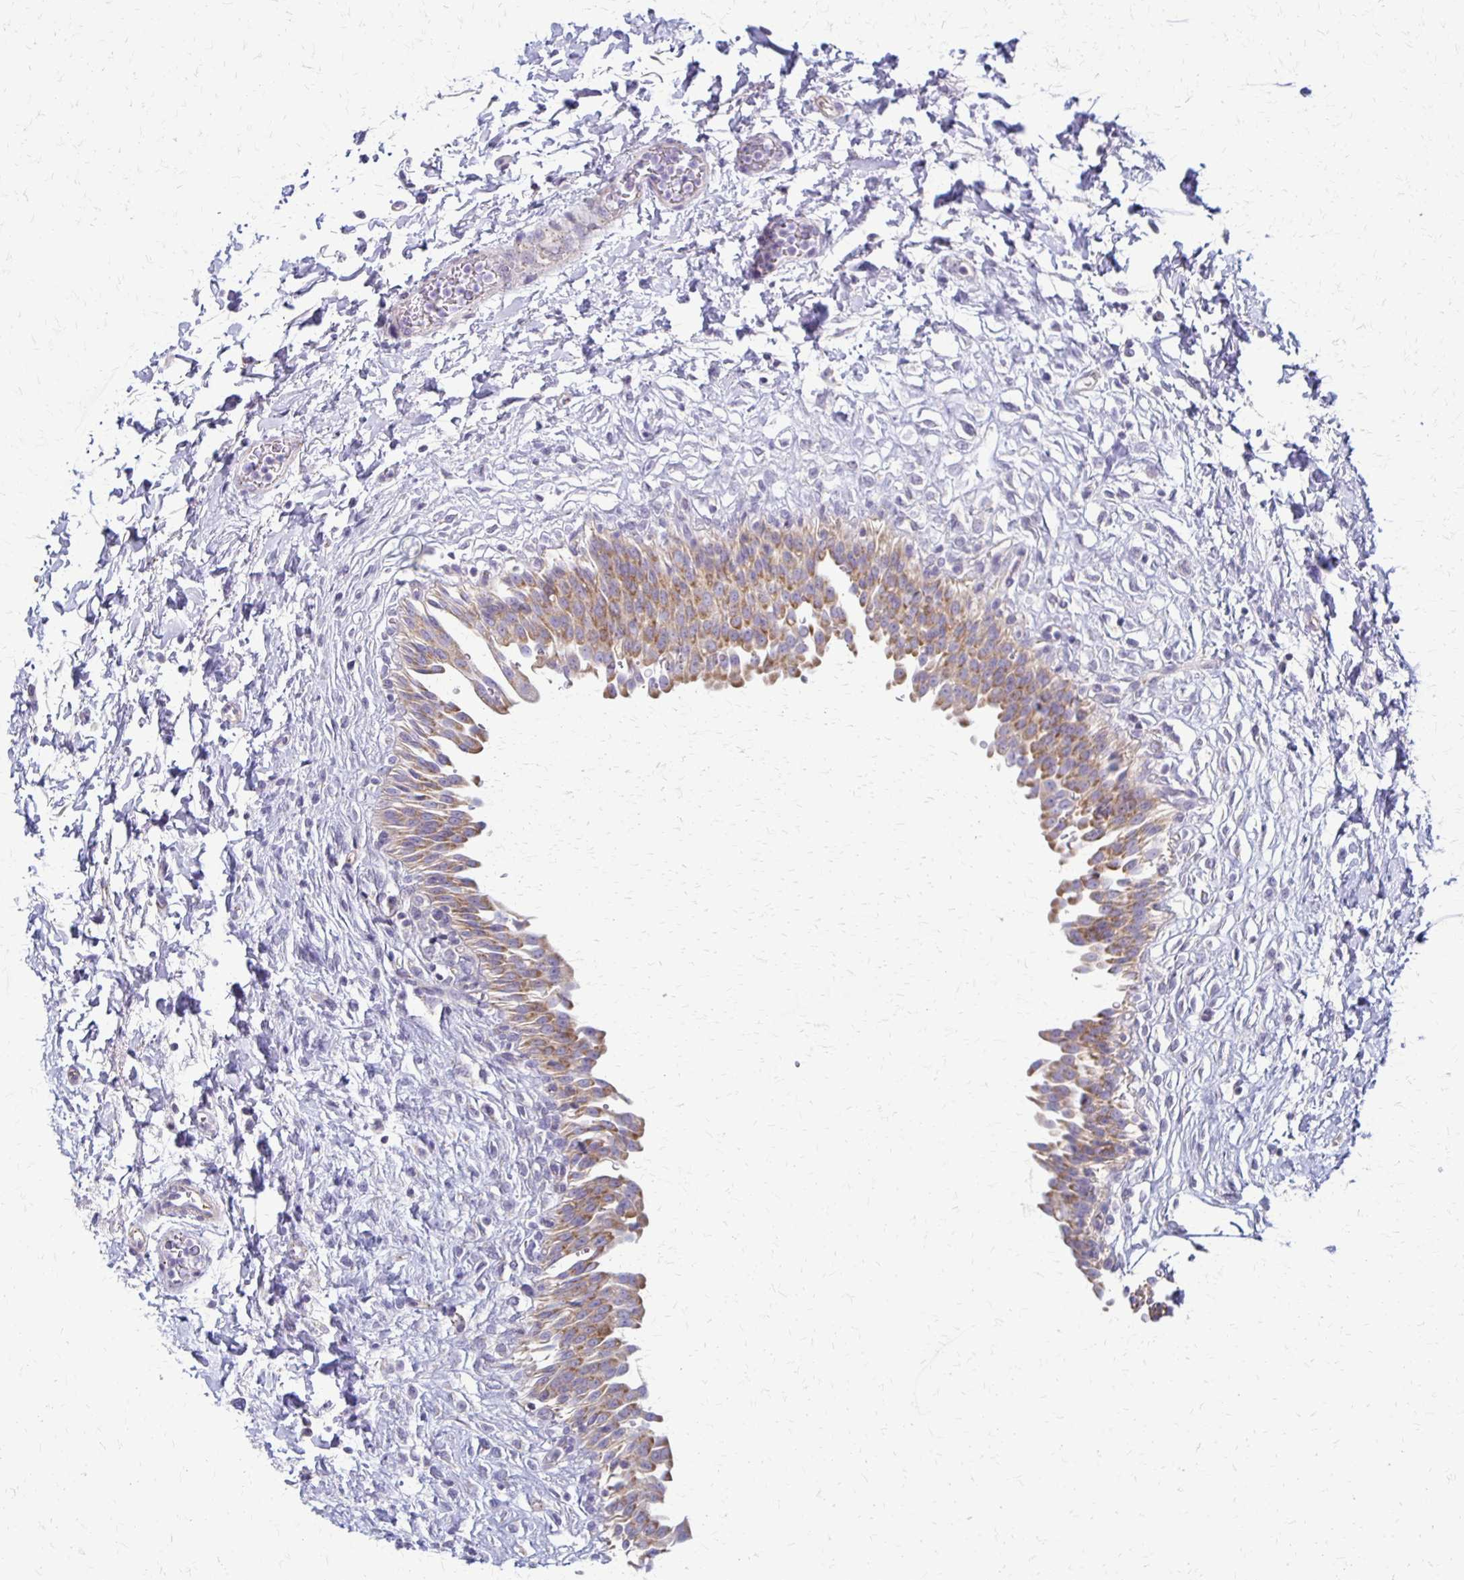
{"staining": {"intensity": "moderate", "quantity": "25%-75%", "location": "cytoplasmic/membranous"}, "tissue": "urinary bladder", "cell_type": "Urothelial cells", "image_type": "normal", "snomed": [{"axis": "morphology", "description": "Normal tissue, NOS"}, {"axis": "topography", "description": "Urinary bladder"}], "caption": "Brown immunohistochemical staining in normal human urinary bladder demonstrates moderate cytoplasmic/membranous positivity in approximately 25%-75% of urothelial cells.", "gene": "RHOC", "patient": {"sex": "male", "age": 37}}